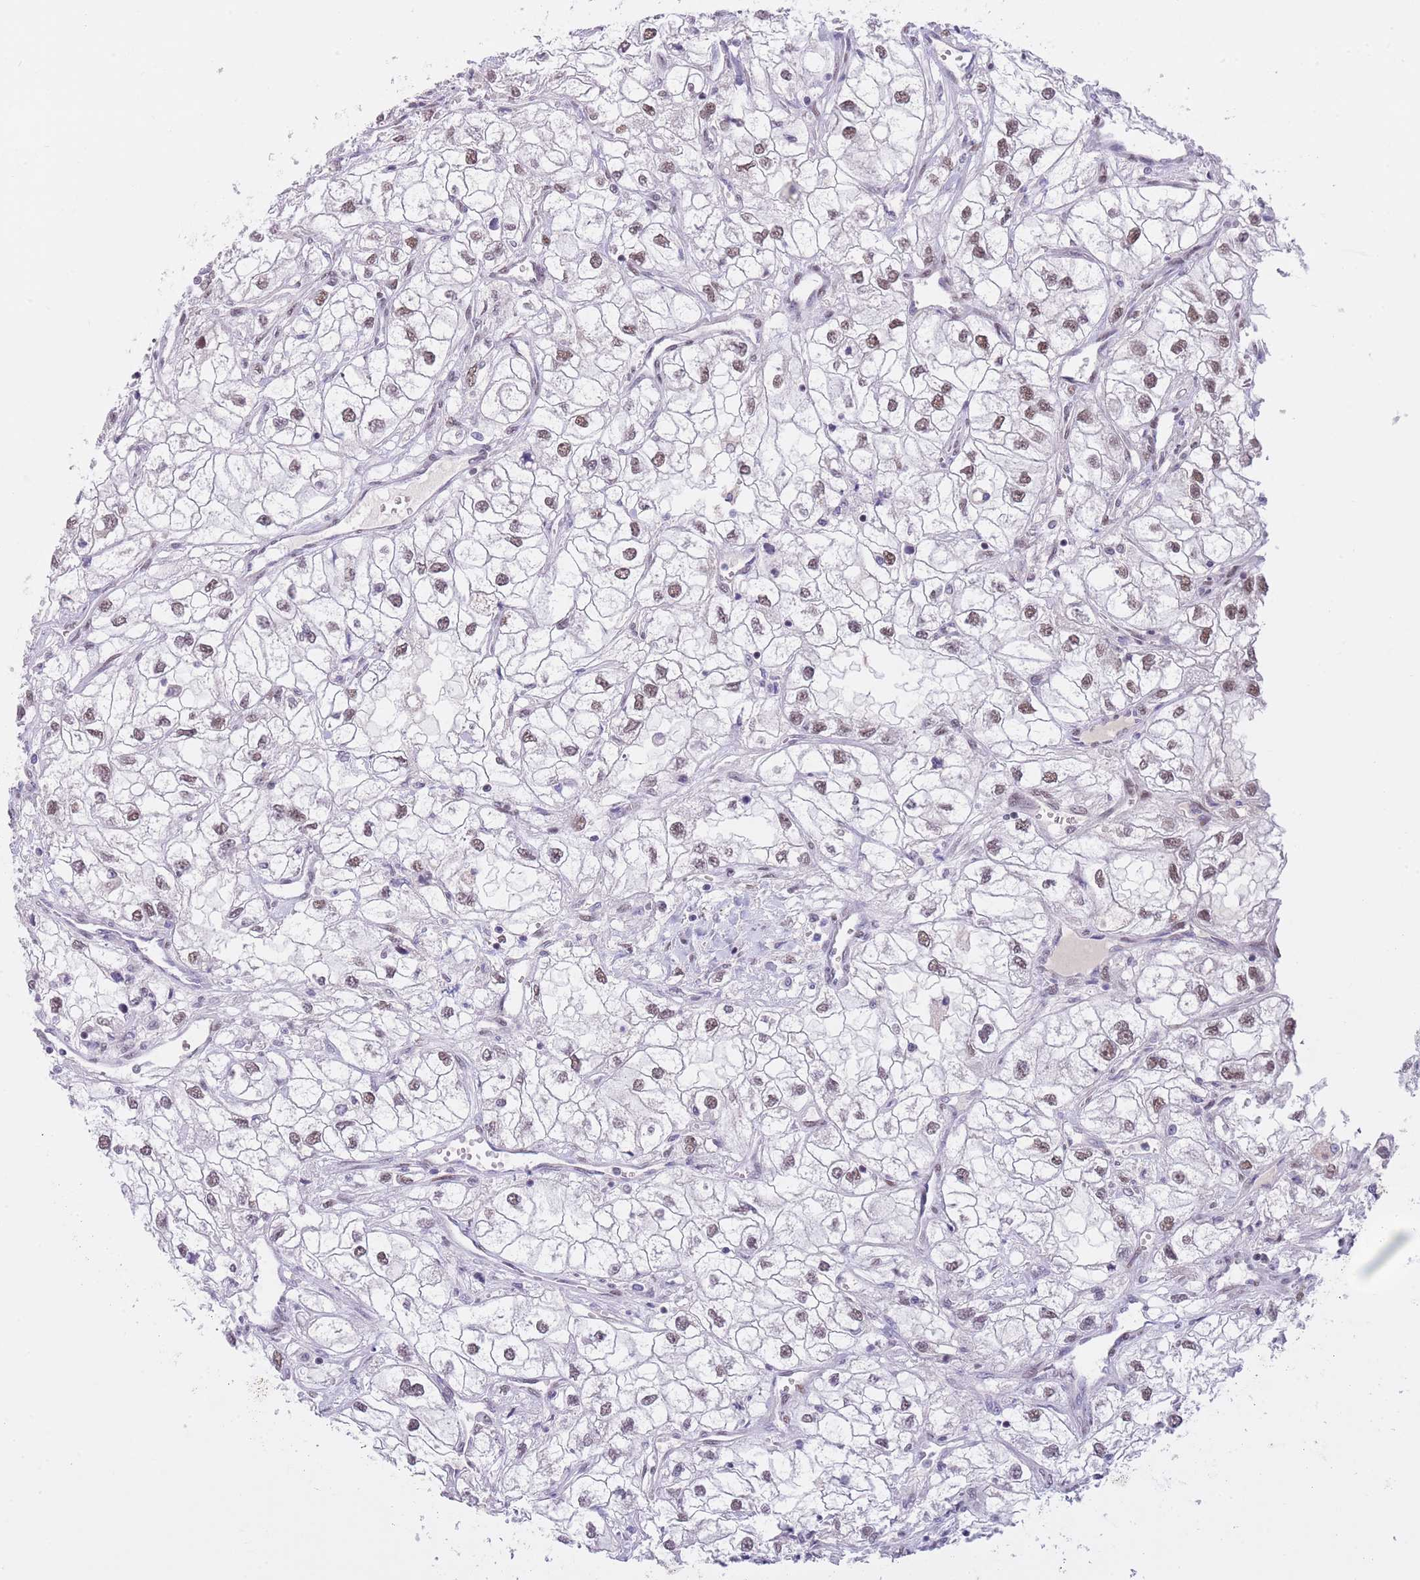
{"staining": {"intensity": "weak", "quantity": ">75%", "location": "nuclear"}, "tissue": "renal cancer", "cell_type": "Tumor cells", "image_type": "cancer", "snomed": [{"axis": "morphology", "description": "Adenocarcinoma, NOS"}, {"axis": "topography", "description": "Kidney"}], "caption": "High-power microscopy captured an IHC micrograph of renal adenocarcinoma, revealing weak nuclear staining in approximately >75% of tumor cells.", "gene": "RFX1", "patient": {"sex": "male", "age": 59}}